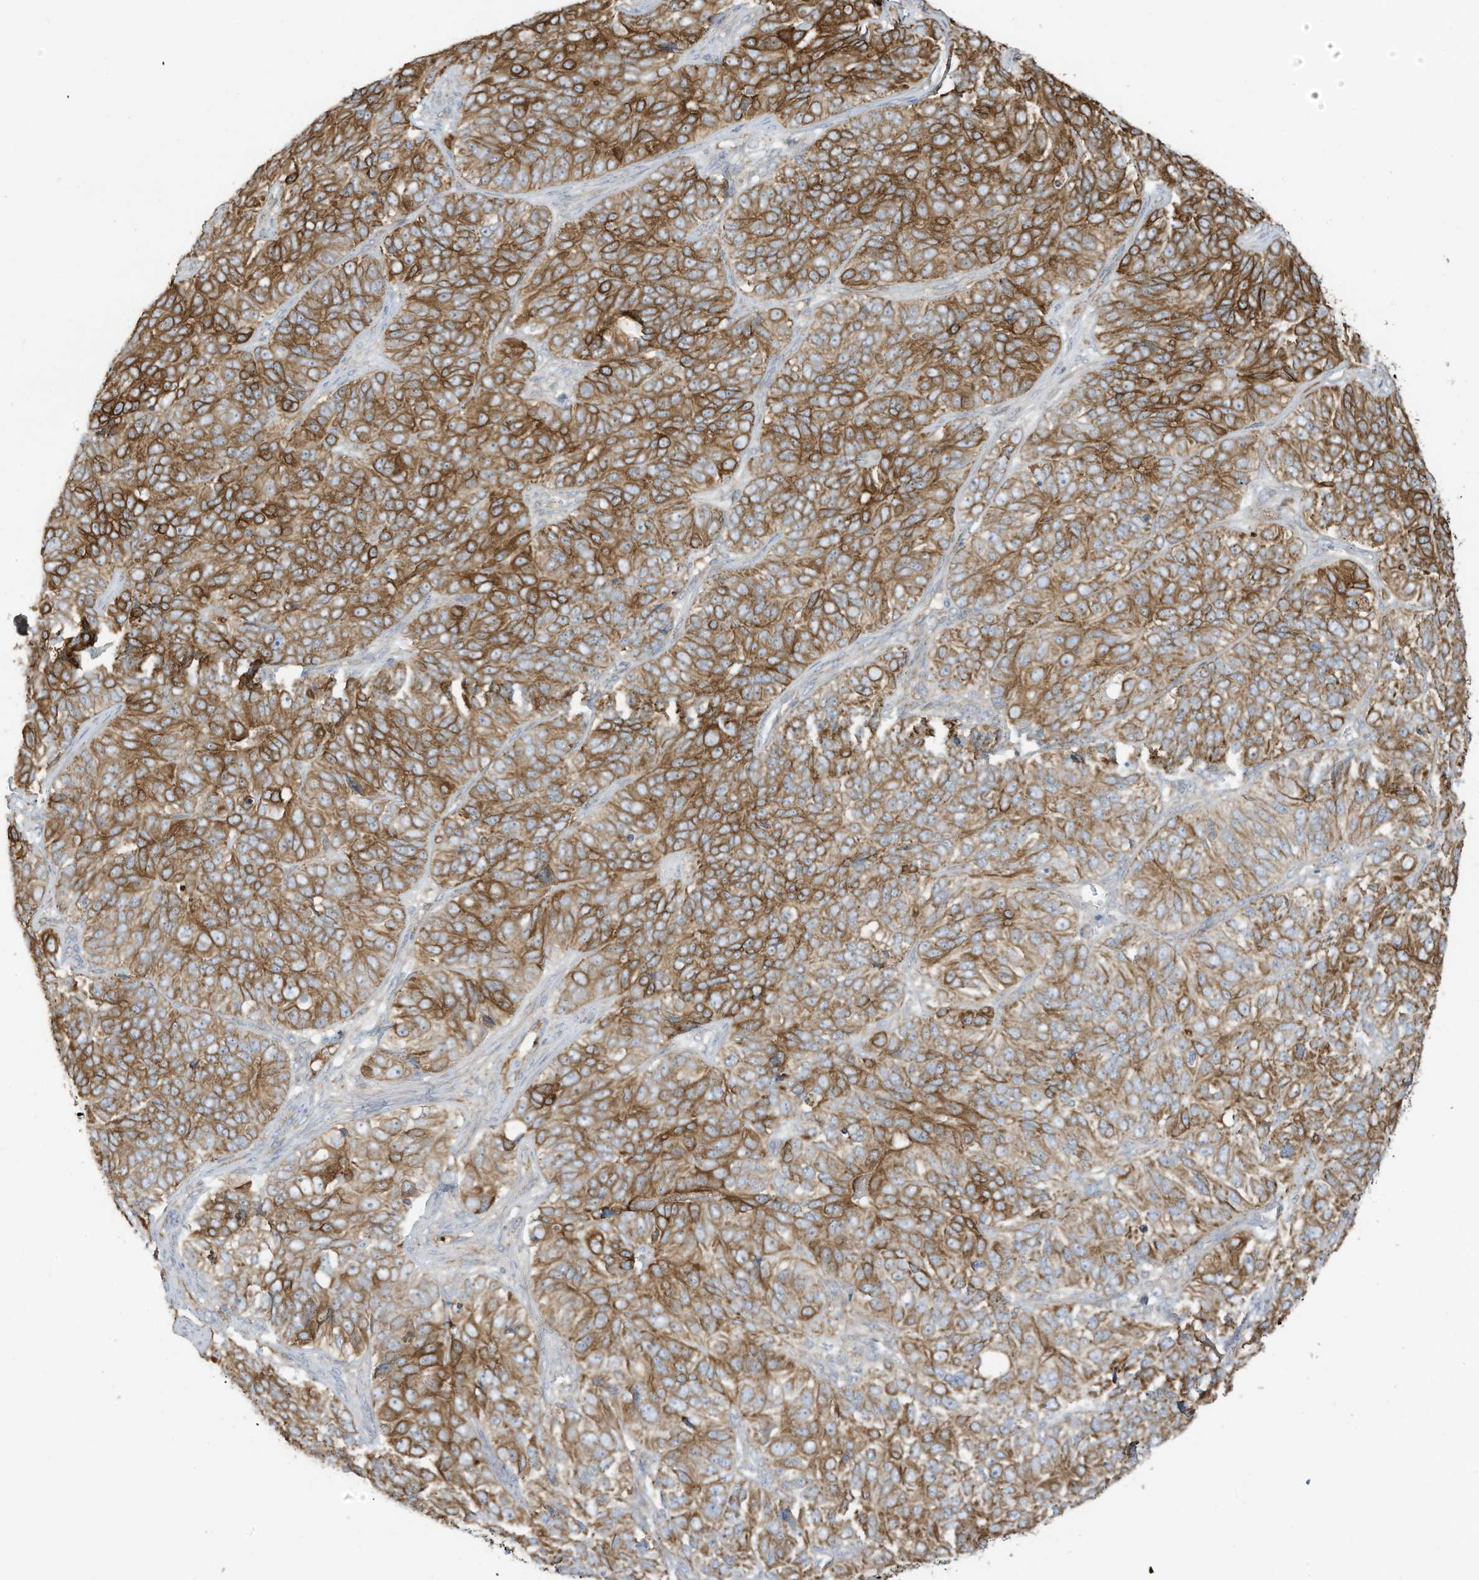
{"staining": {"intensity": "strong", "quantity": ">75%", "location": "cytoplasmic/membranous"}, "tissue": "ovarian cancer", "cell_type": "Tumor cells", "image_type": "cancer", "snomed": [{"axis": "morphology", "description": "Carcinoma, endometroid"}, {"axis": "topography", "description": "Ovary"}], "caption": "A high-resolution image shows IHC staining of ovarian cancer (endometroid carcinoma), which exhibits strong cytoplasmic/membranous staining in about >75% of tumor cells. Using DAB (3,3'-diaminobenzidine) (brown) and hematoxylin (blue) stains, captured at high magnification using brightfield microscopy.", "gene": "CGAS", "patient": {"sex": "female", "age": 51}}